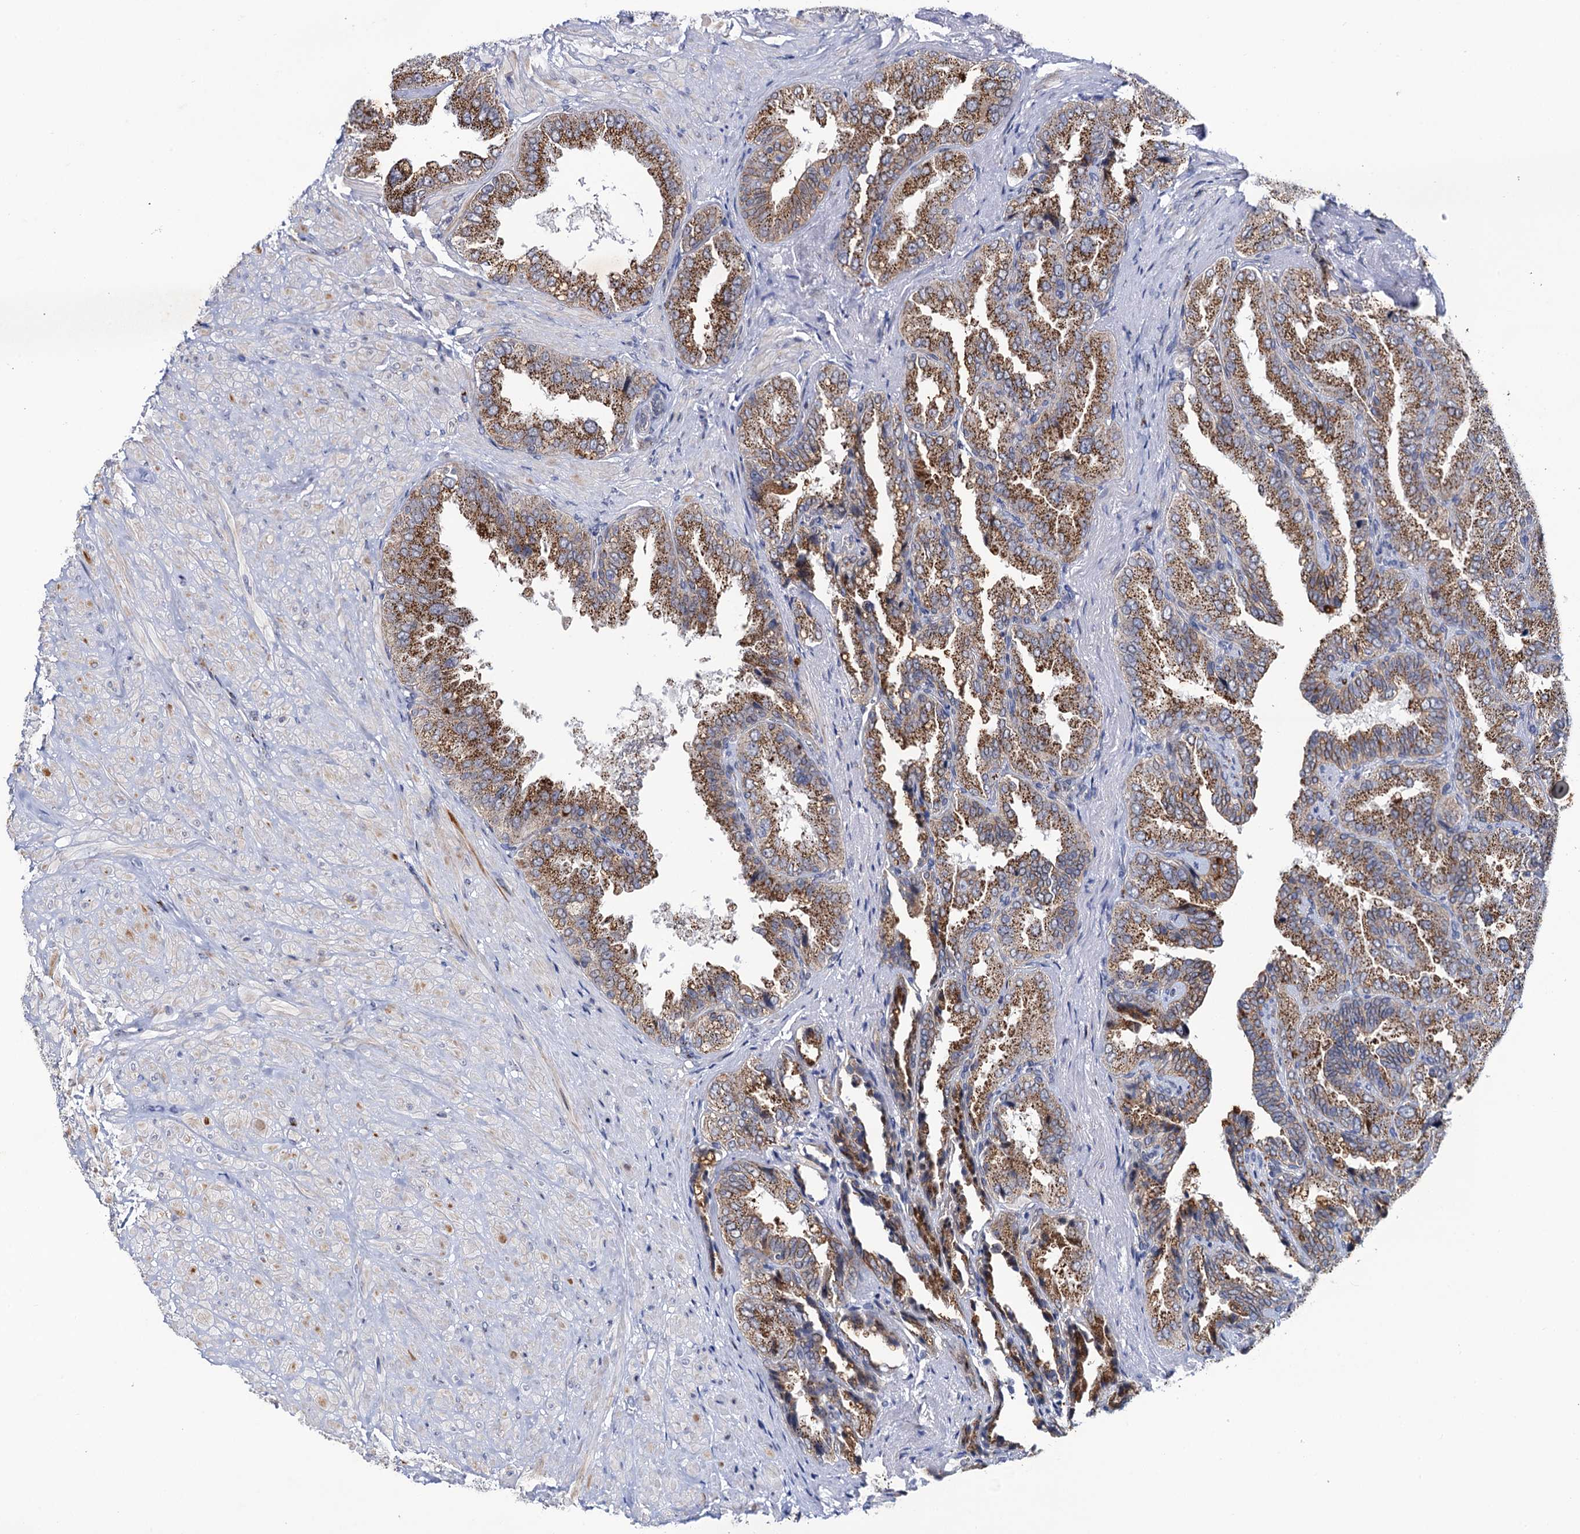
{"staining": {"intensity": "moderate", "quantity": ">75%", "location": "cytoplasmic/membranous"}, "tissue": "seminal vesicle", "cell_type": "Glandular cells", "image_type": "normal", "snomed": [{"axis": "morphology", "description": "Normal tissue, NOS"}, {"axis": "topography", "description": "Seminal veicle"}, {"axis": "topography", "description": "Peripheral nerve tissue"}], "caption": "Brown immunohistochemical staining in unremarkable seminal vesicle demonstrates moderate cytoplasmic/membranous staining in approximately >75% of glandular cells.", "gene": "THAP2", "patient": {"sex": "male", "age": 63}}